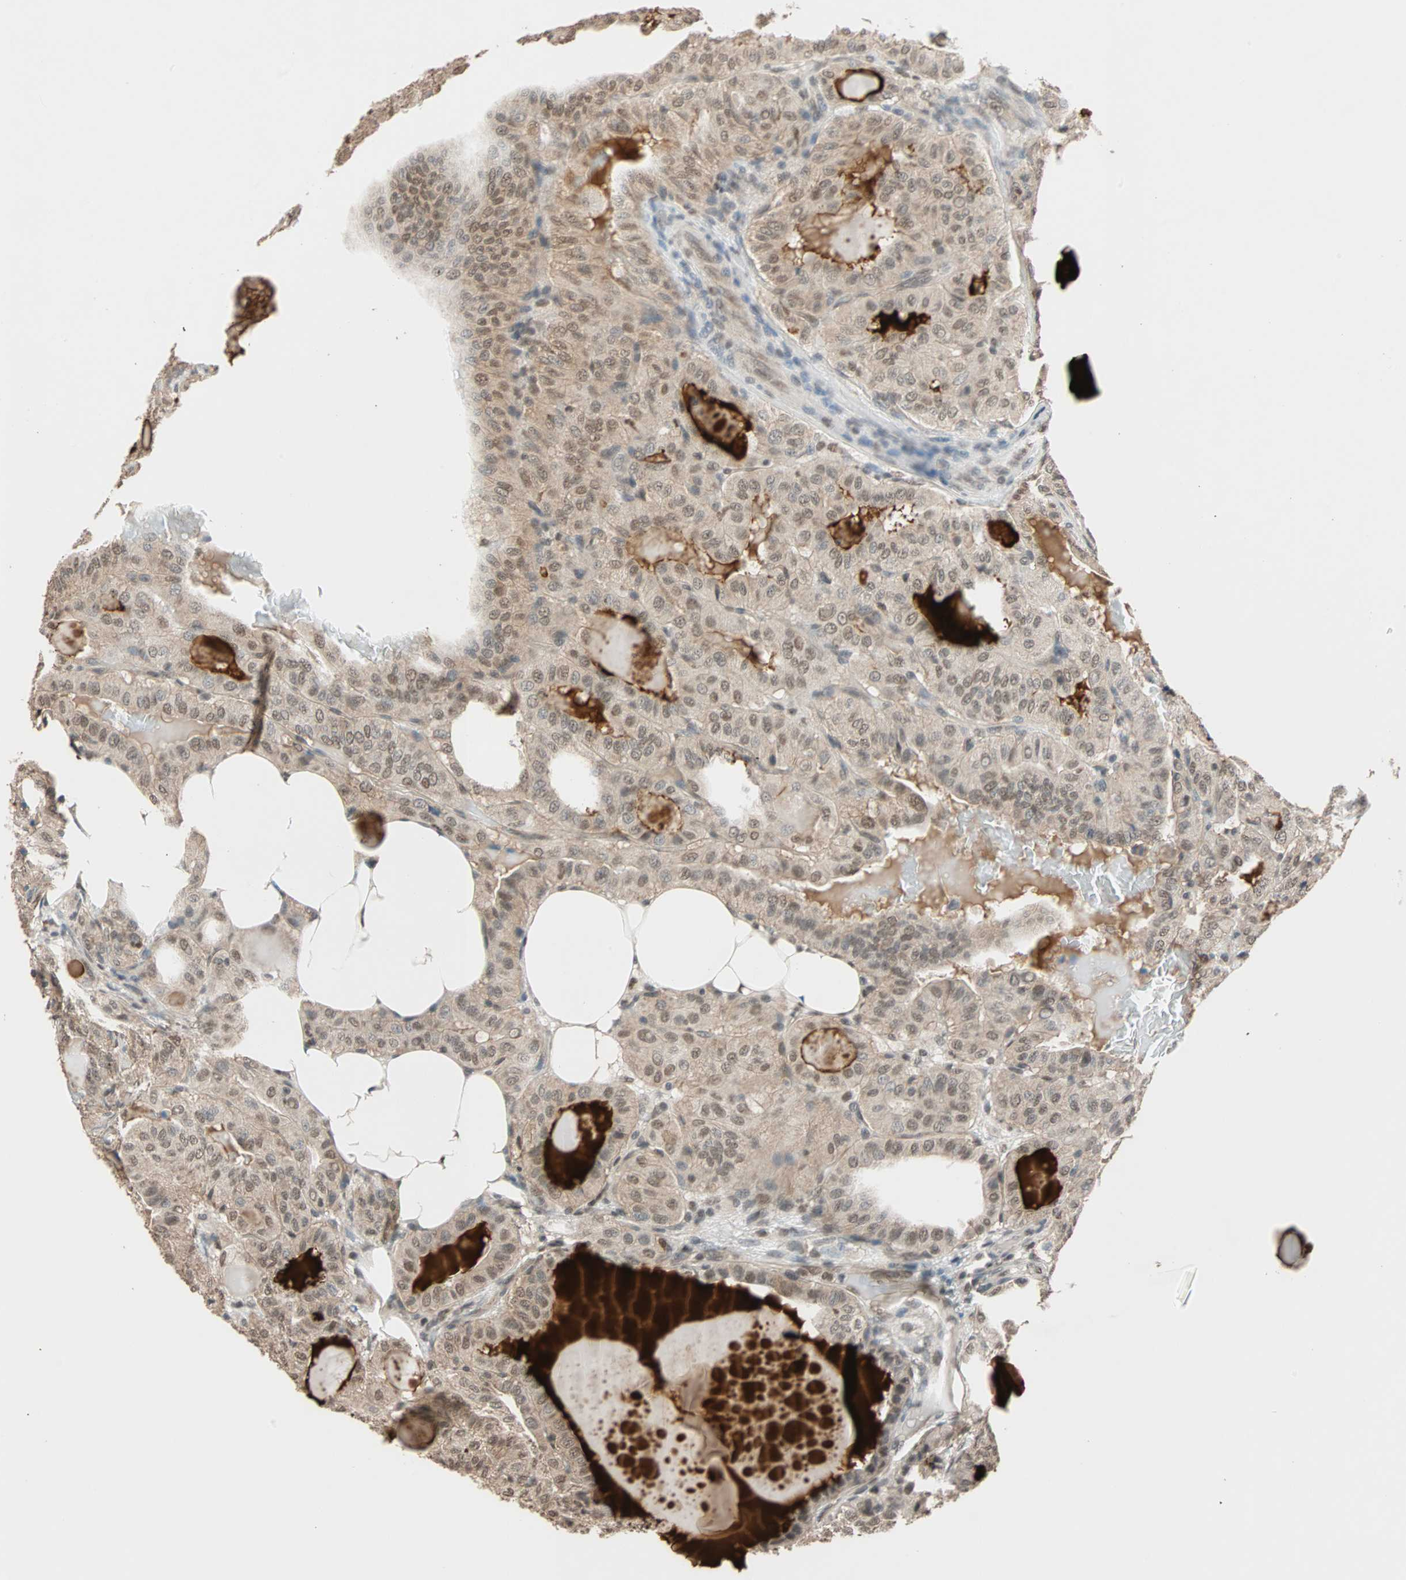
{"staining": {"intensity": "weak", "quantity": ">75%", "location": "nuclear"}, "tissue": "thyroid cancer", "cell_type": "Tumor cells", "image_type": "cancer", "snomed": [{"axis": "morphology", "description": "Papillary adenocarcinoma, NOS"}, {"axis": "topography", "description": "Thyroid gland"}], "caption": "A high-resolution photomicrograph shows immunohistochemistry staining of papillary adenocarcinoma (thyroid), which reveals weak nuclear staining in about >75% of tumor cells. (IHC, brightfield microscopy, high magnification).", "gene": "DAZAP1", "patient": {"sex": "male", "age": 77}}